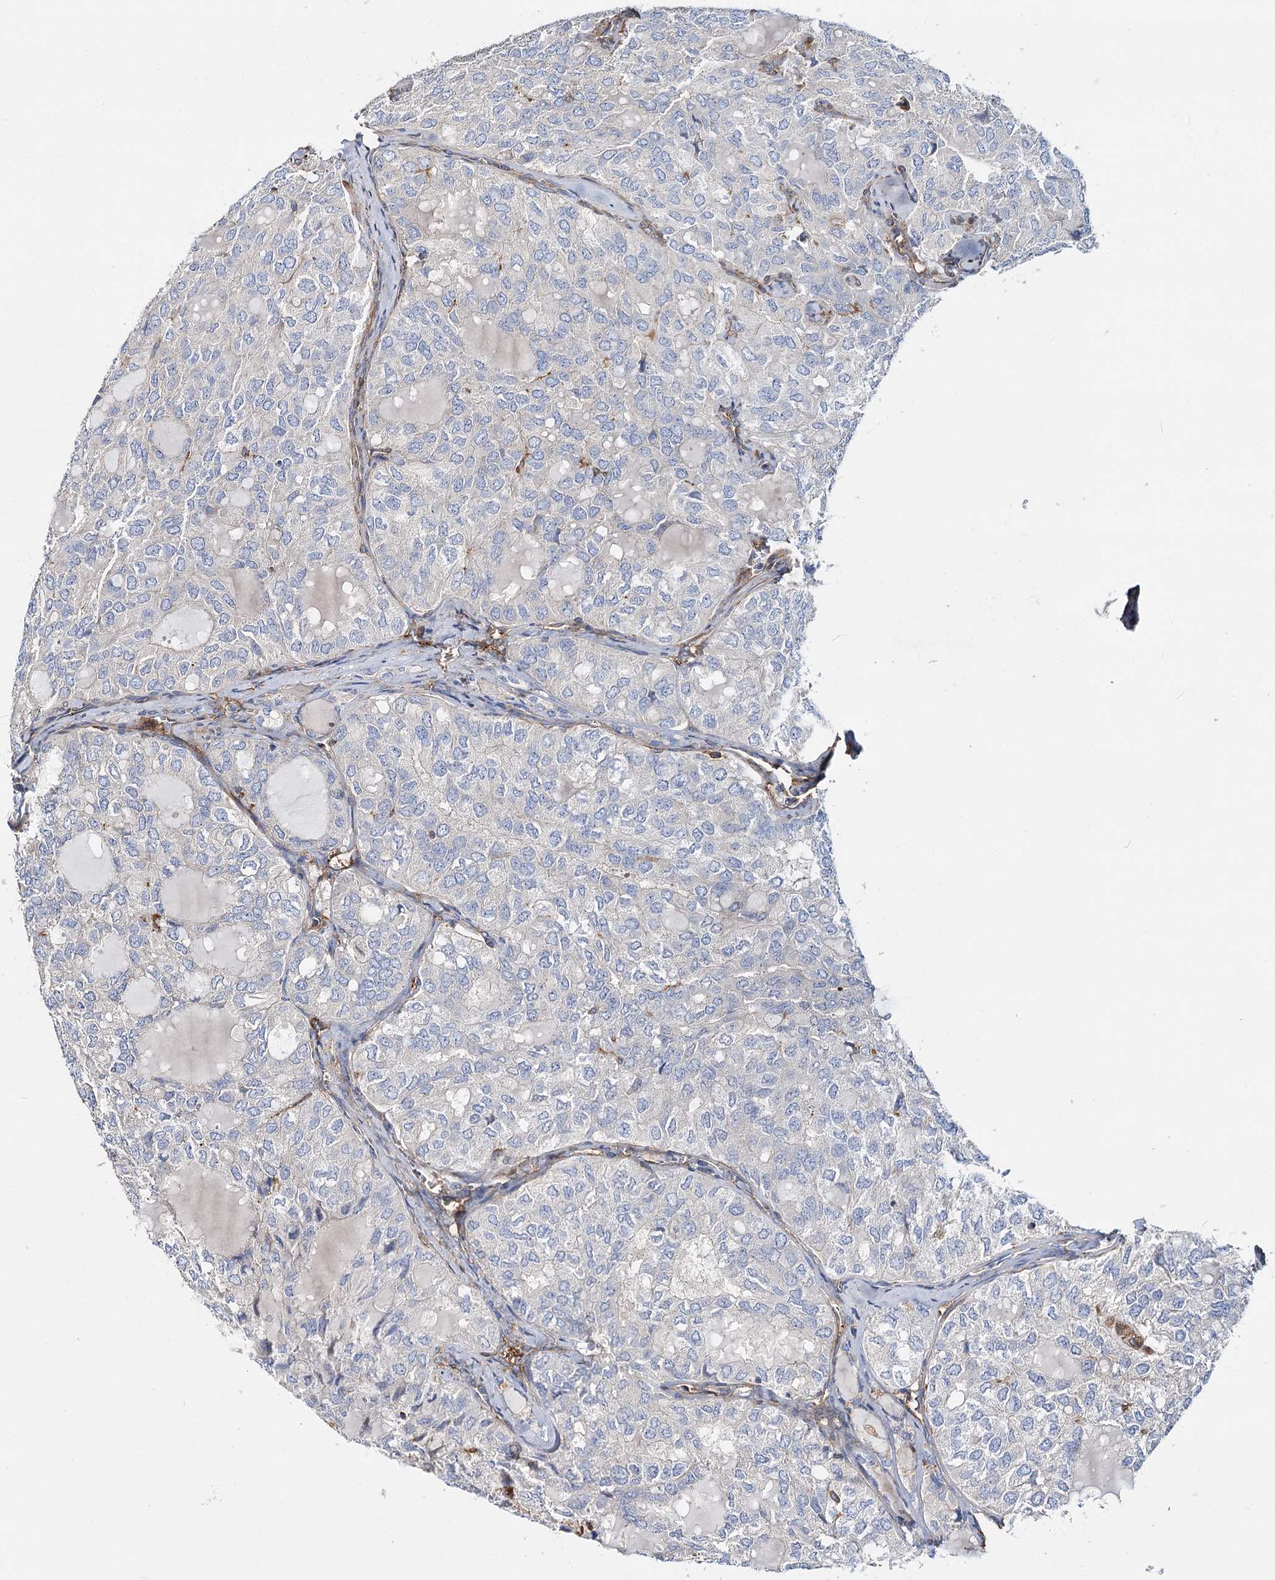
{"staining": {"intensity": "negative", "quantity": "none", "location": "none"}, "tissue": "thyroid cancer", "cell_type": "Tumor cells", "image_type": "cancer", "snomed": [{"axis": "morphology", "description": "Follicular adenoma carcinoma, NOS"}, {"axis": "topography", "description": "Thyroid gland"}], "caption": "High power microscopy histopathology image of an IHC histopathology image of thyroid cancer, revealing no significant staining in tumor cells. (IHC, brightfield microscopy, high magnification).", "gene": "GUSB", "patient": {"sex": "male", "age": 75}}